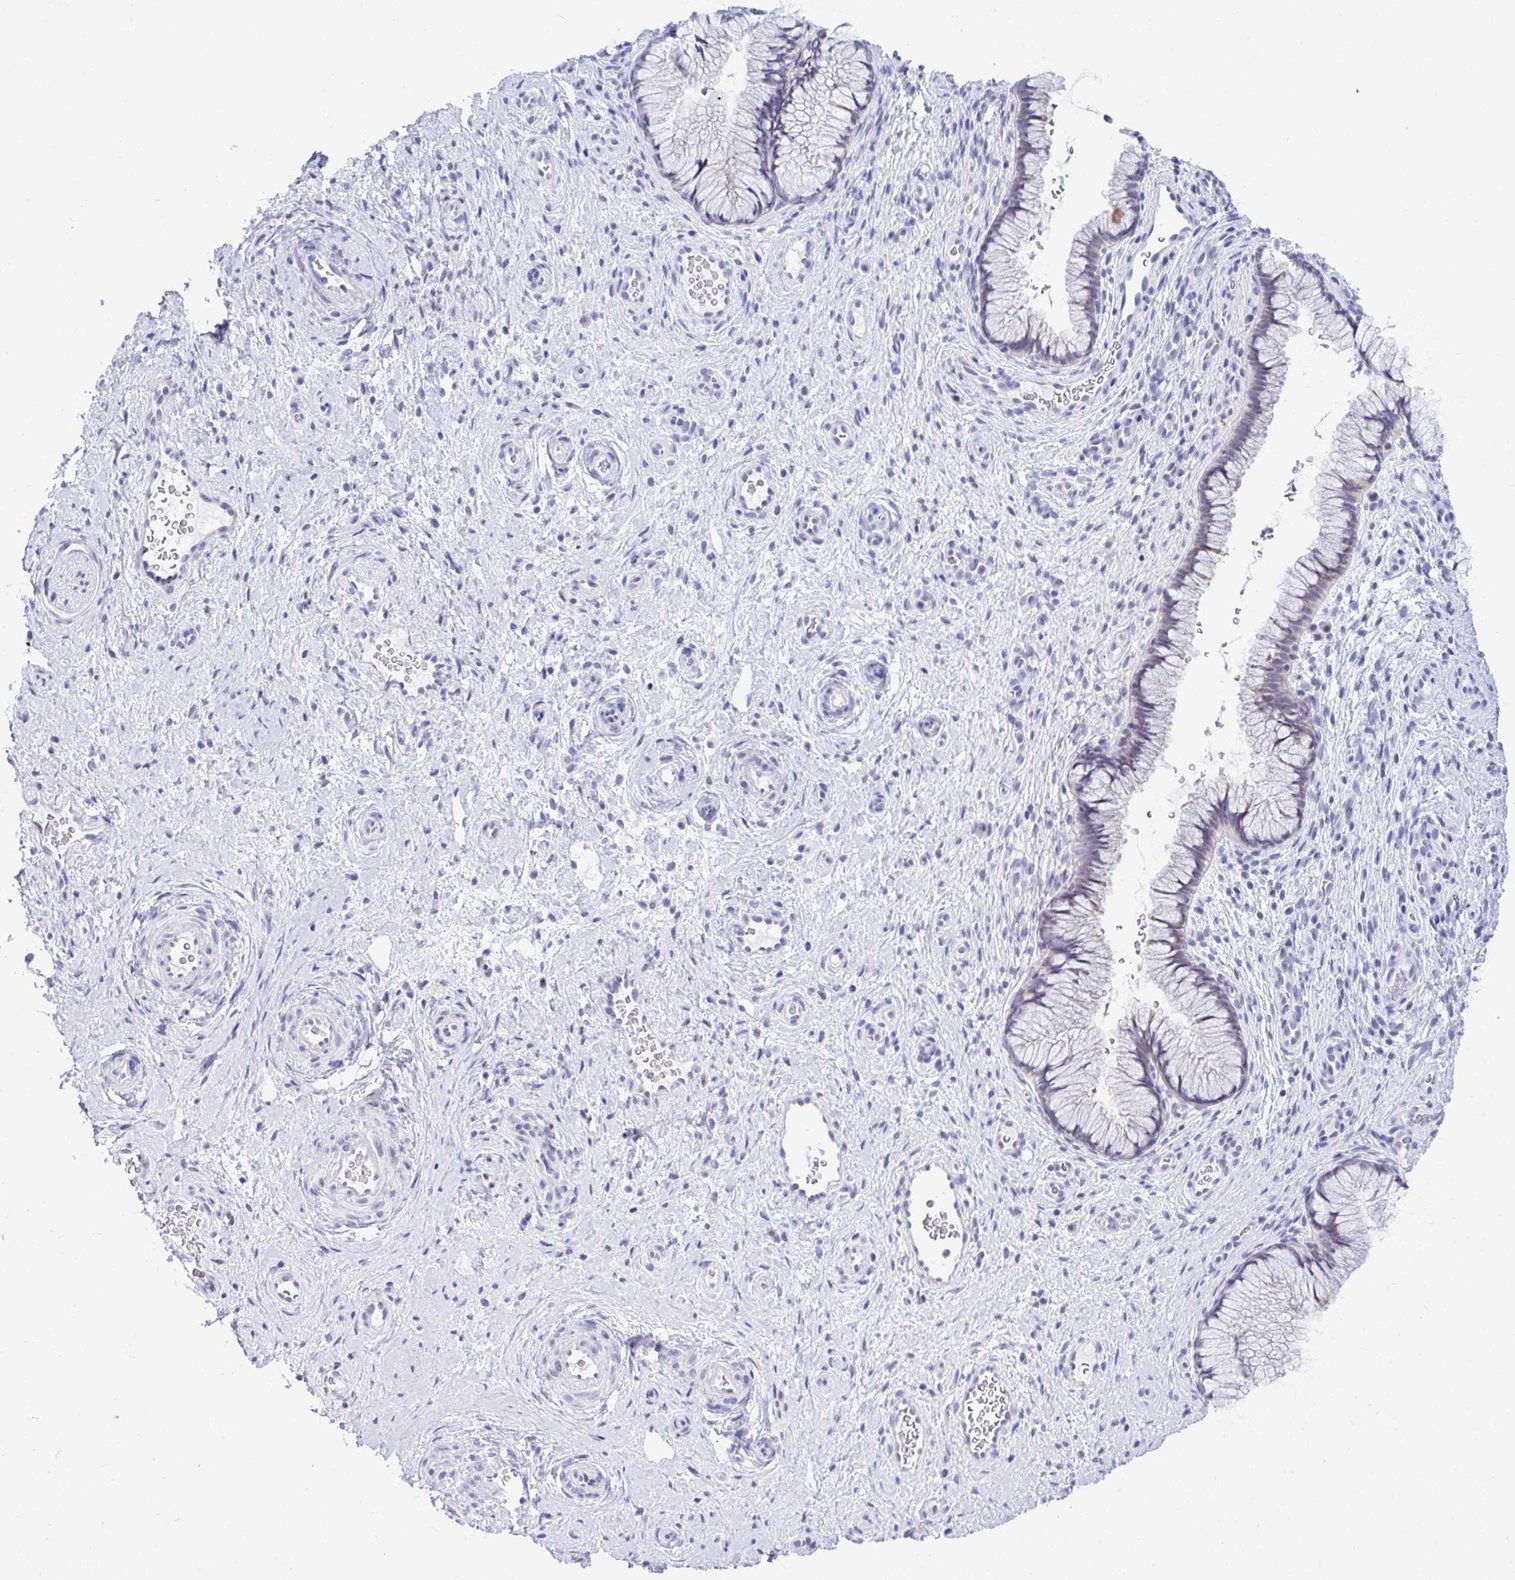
{"staining": {"intensity": "negative", "quantity": "none", "location": "none"}, "tissue": "cervix", "cell_type": "Glandular cells", "image_type": "normal", "snomed": [{"axis": "morphology", "description": "Normal tissue, NOS"}, {"axis": "topography", "description": "Cervix"}], "caption": "The photomicrograph displays no staining of glandular cells in normal cervix. (DAB immunohistochemistry (IHC) with hematoxylin counter stain).", "gene": "THOP1", "patient": {"sex": "female", "age": 34}}